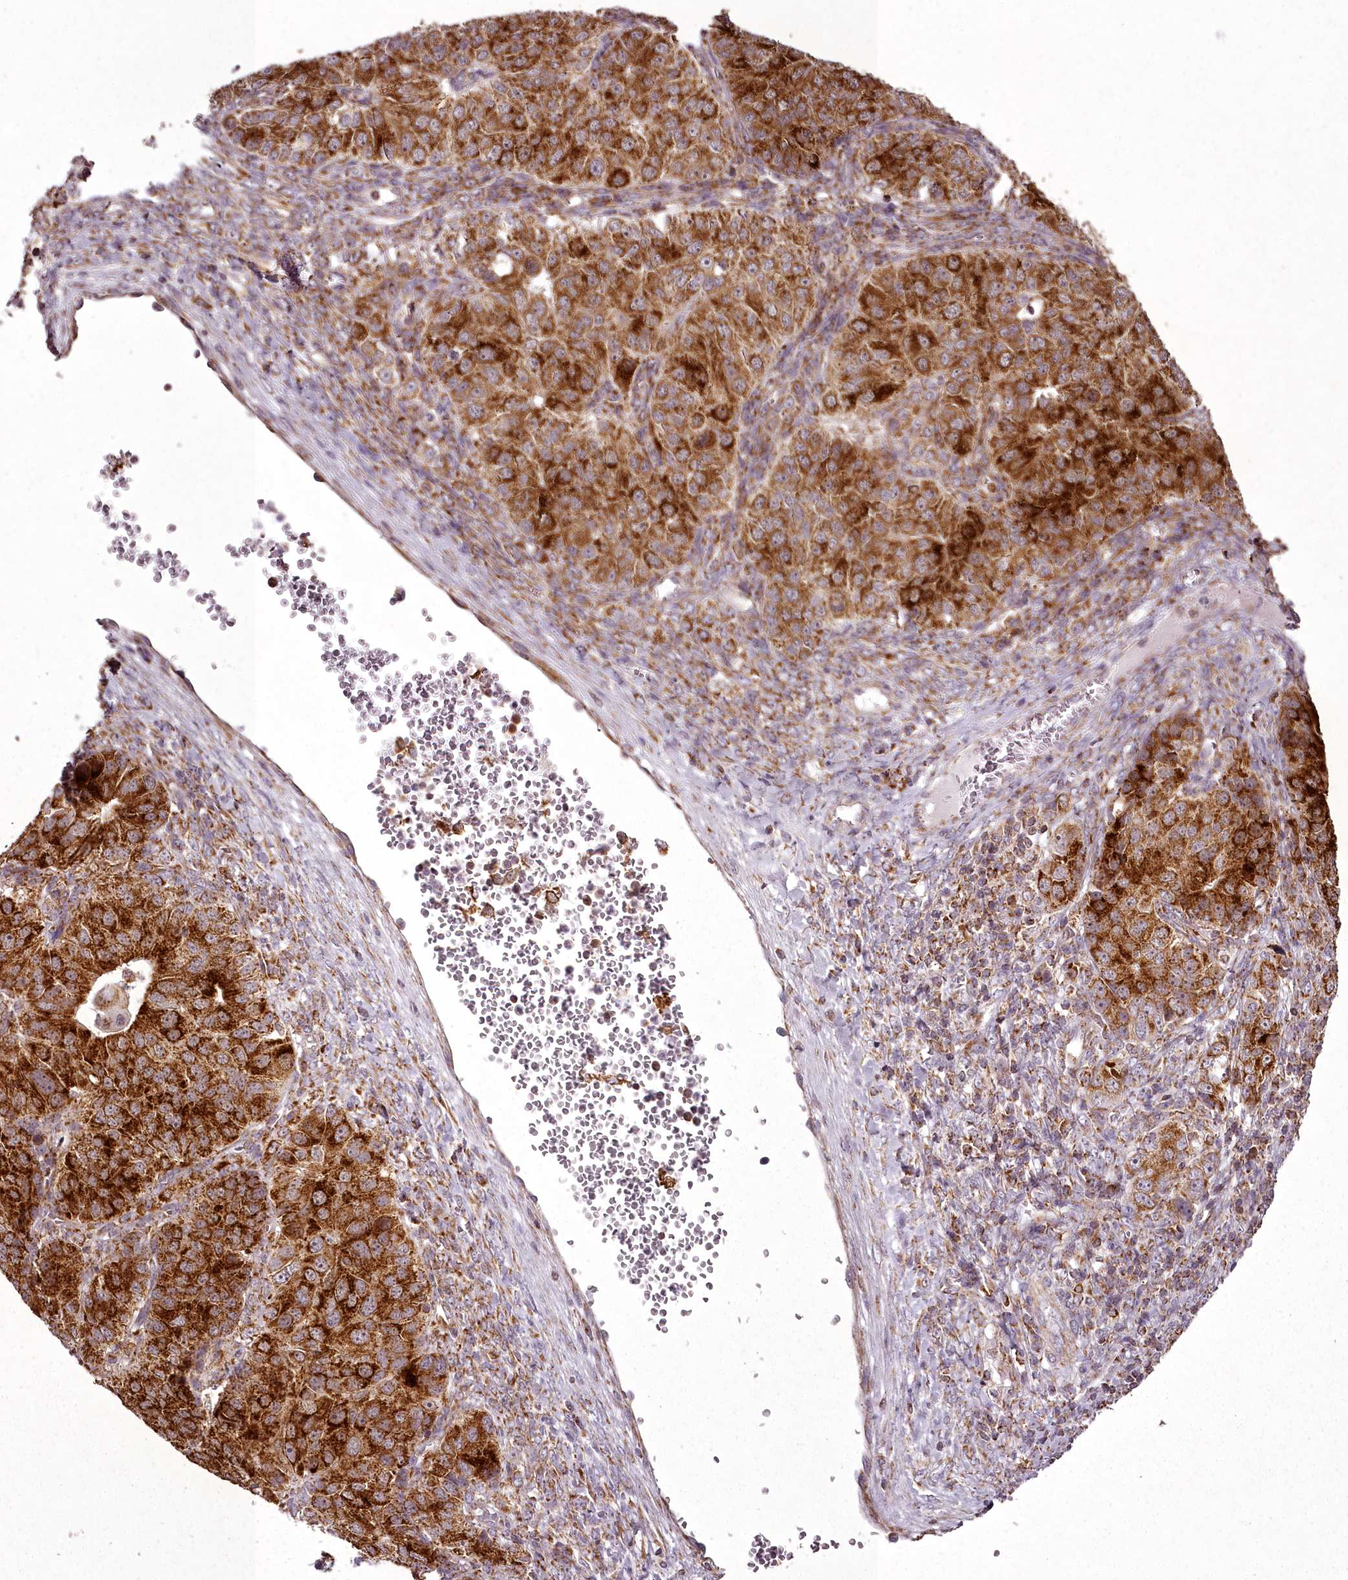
{"staining": {"intensity": "strong", "quantity": ">75%", "location": "cytoplasmic/membranous"}, "tissue": "ovarian cancer", "cell_type": "Tumor cells", "image_type": "cancer", "snomed": [{"axis": "morphology", "description": "Carcinoma, endometroid"}, {"axis": "topography", "description": "Ovary"}], "caption": "An immunohistochemistry histopathology image of neoplastic tissue is shown. Protein staining in brown highlights strong cytoplasmic/membranous positivity in ovarian cancer (endometroid carcinoma) within tumor cells.", "gene": "CHCHD2", "patient": {"sex": "female", "age": 51}}